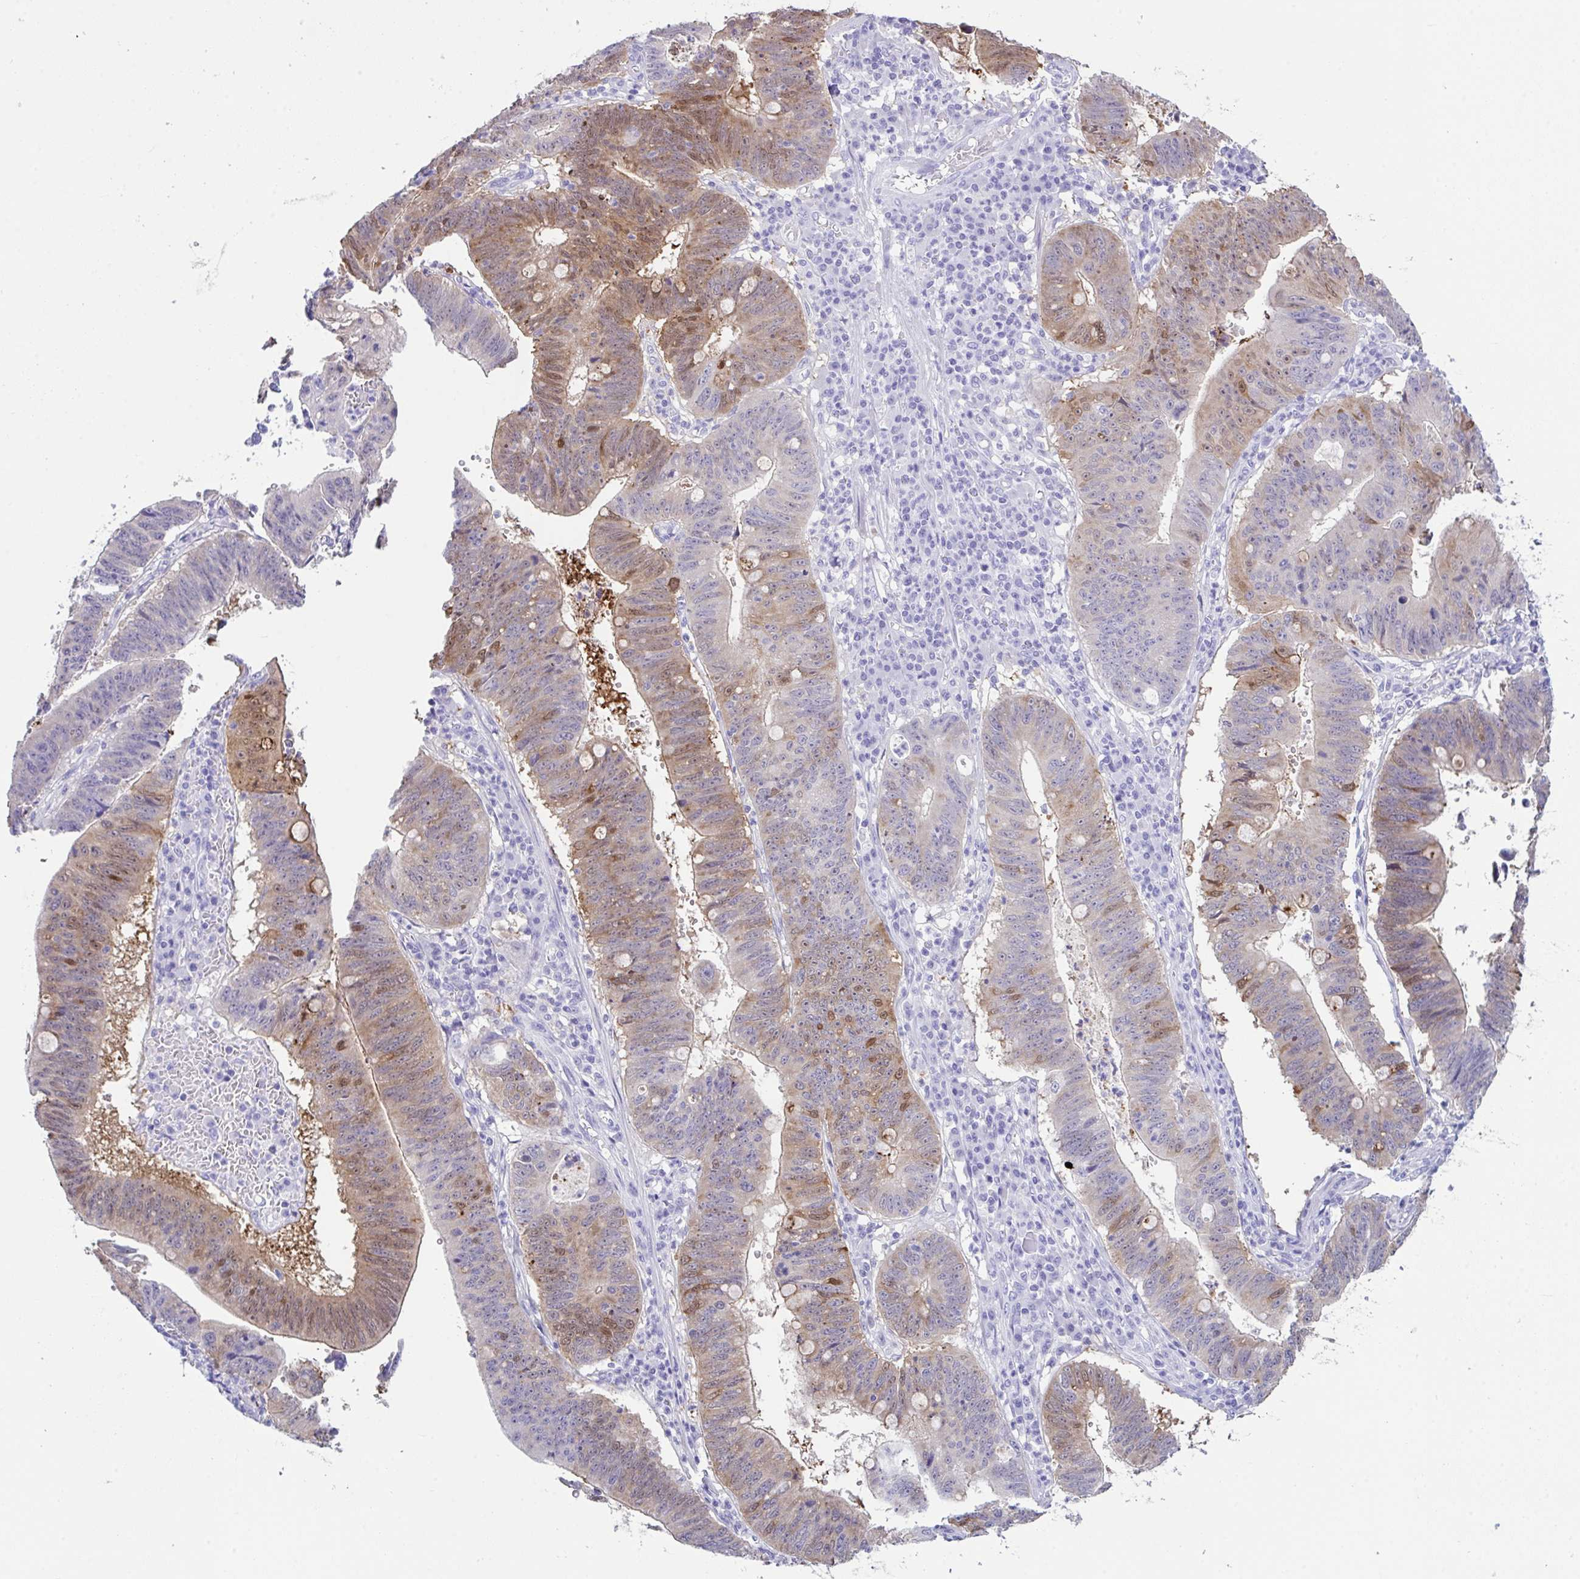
{"staining": {"intensity": "moderate", "quantity": "25%-75%", "location": "cytoplasmic/membranous"}, "tissue": "stomach cancer", "cell_type": "Tumor cells", "image_type": "cancer", "snomed": [{"axis": "morphology", "description": "Adenocarcinoma, NOS"}, {"axis": "topography", "description": "Stomach"}], "caption": "A high-resolution histopathology image shows IHC staining of adenocarcinoma (stomach), which displays moderate cytoplasmic/membranous positivity in about 25%-75% of tumor cells. Immunohistochemistry stains the protein of interest in brown and the nuclei are stained blue.", "gene": "LGALS4", "patient": {"sex": "male", "age": 59}}